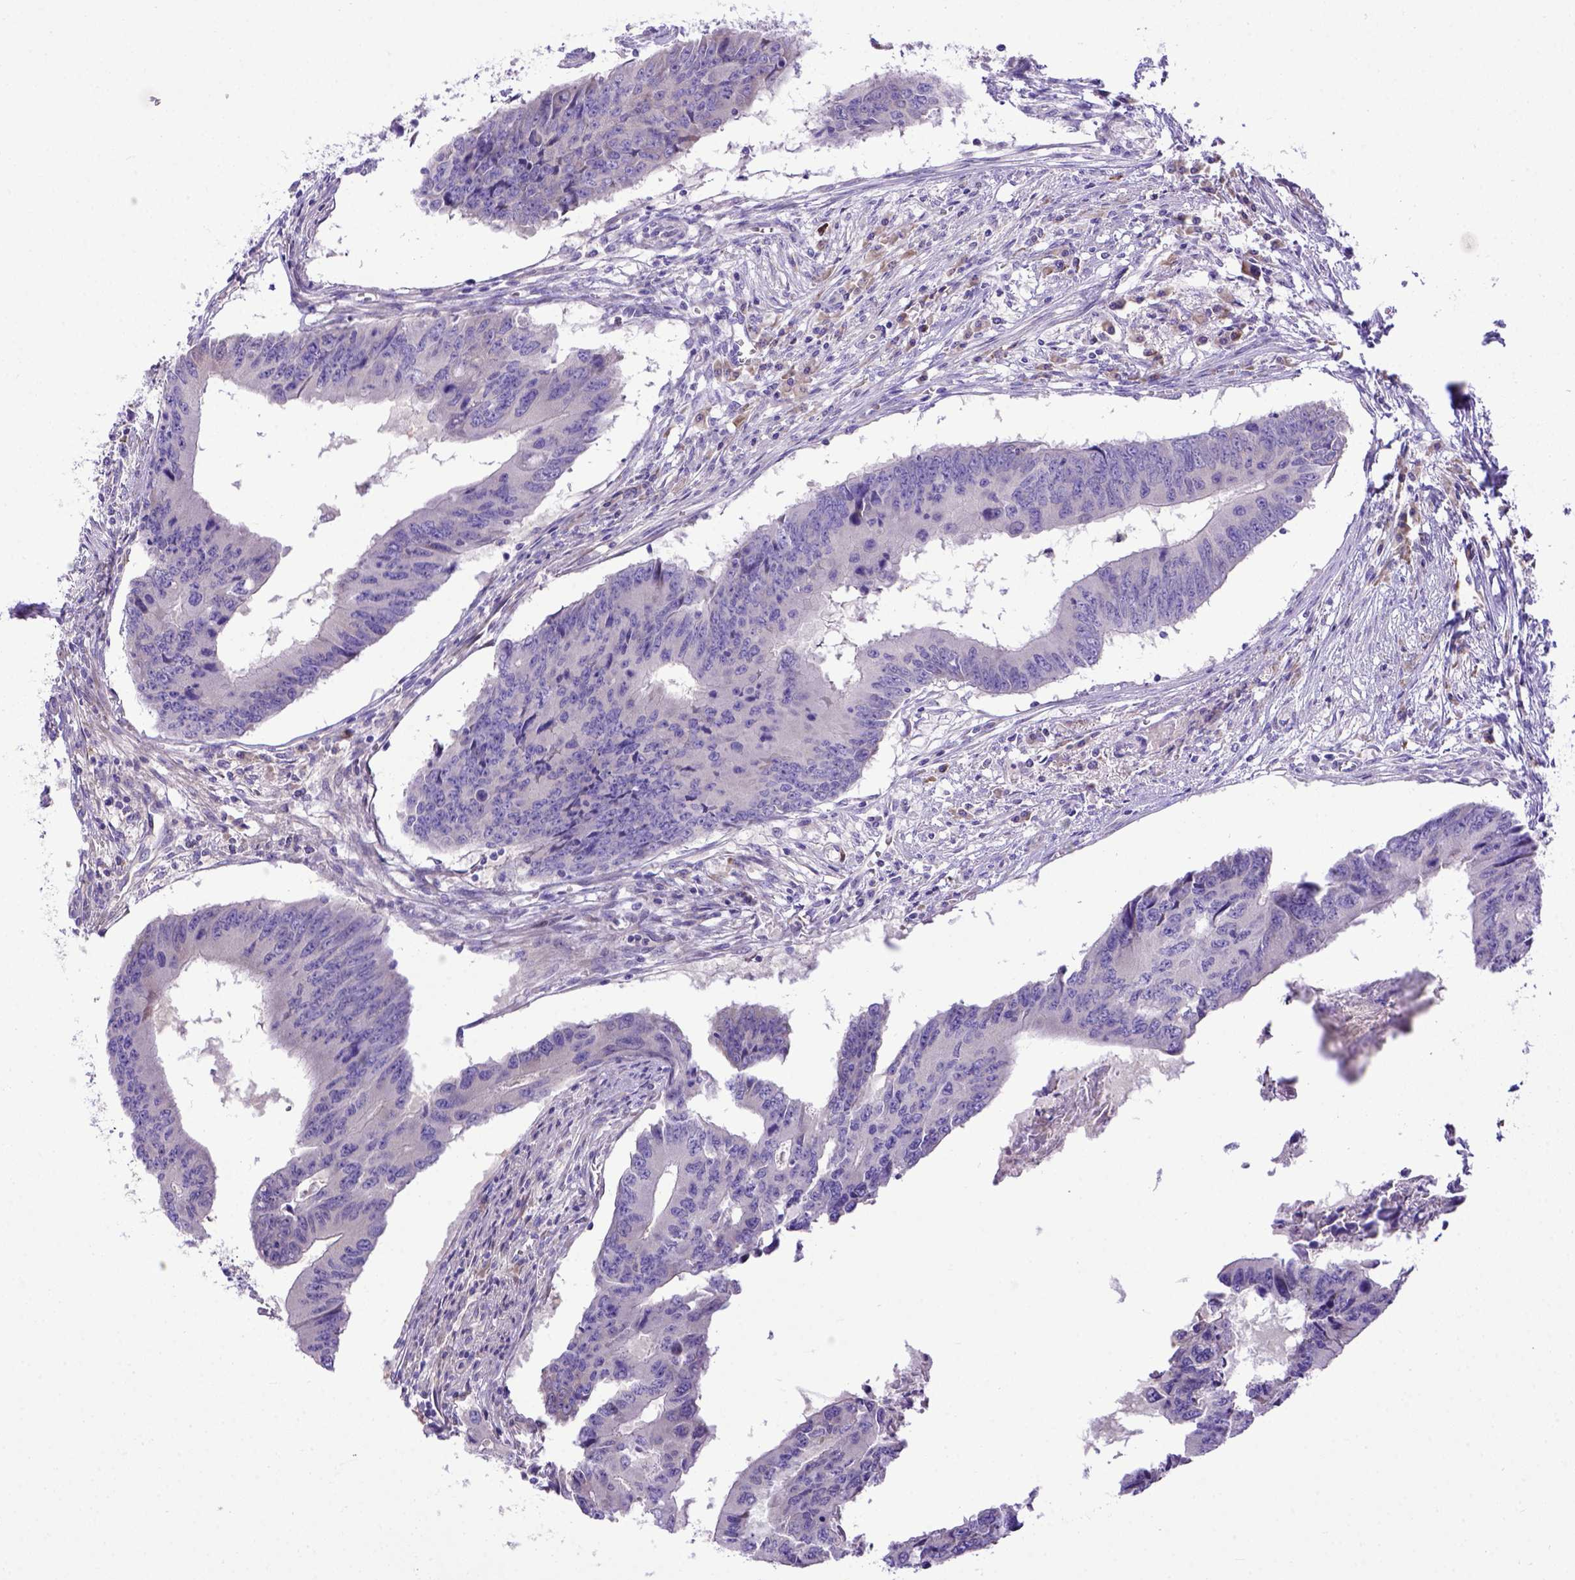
{"staining": {"intensity": "negative", "quantity": "none", "location": "none"}, "tissue": "colorectal cancer", "cell_type": "Tumor cells", "image_type": "cancer", "snomed": [{"axis": "morphology", "description": "Adenocarcinoma, NOS"}, {"axis": "topography", "description": "Colon"}], "caption": "Immunohistochemistry of colorectal cancer exhibits no staining in tumor cells.", "gene": "CFAP300", "patient": {"sex": "male", "age": 53}}